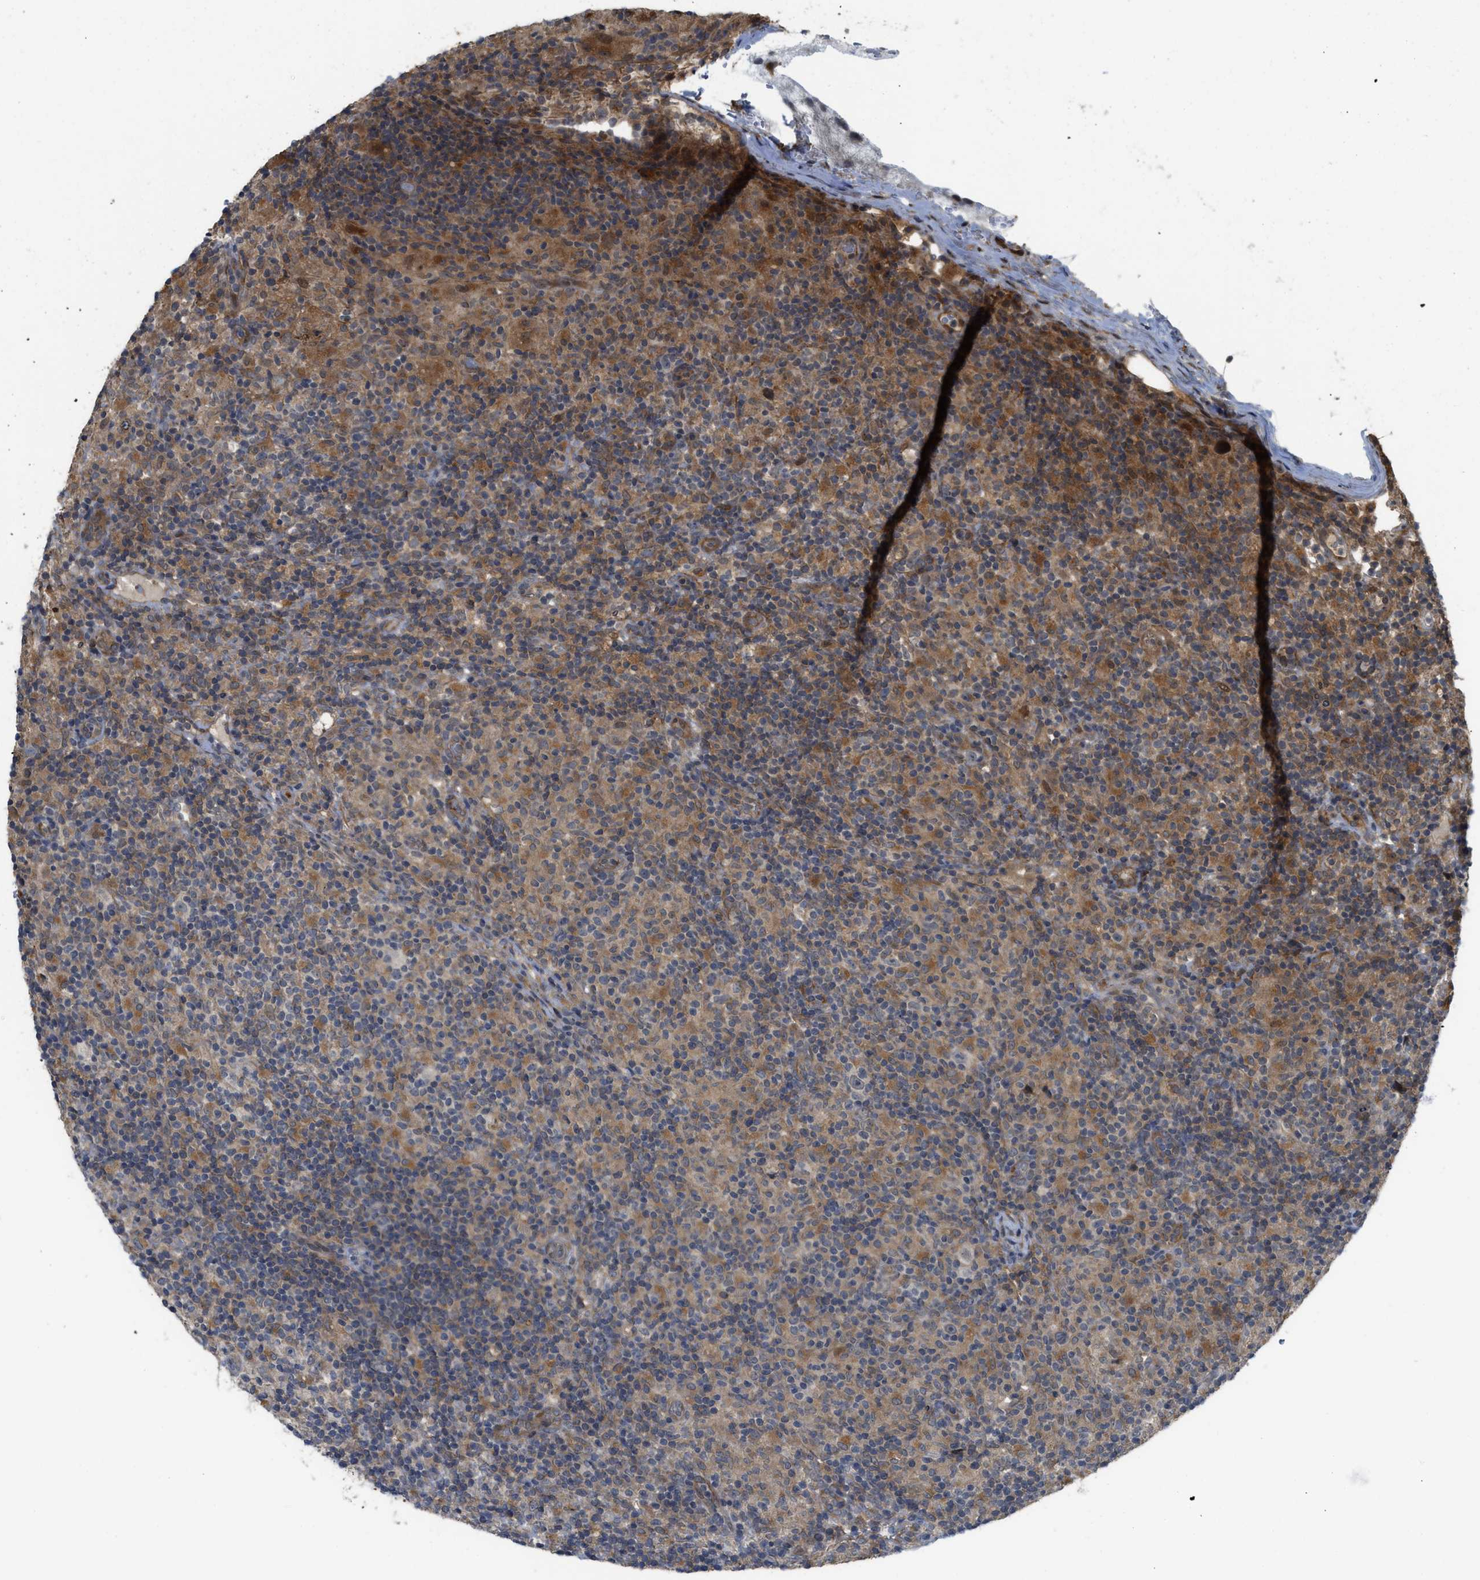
{"staining": {"intensity": "moderate", "quantity": "<25%", "location": "cytoplasmic/membranous"}, "tissue": "lymphoma", "cell_type": "Tumor cells", "image_type": "cancer", "snomed": [{"axis": "morphology", "description": "Hodgkin's disease, NOS"}, {"axis": "topography", "description": "Lymph node"}], "caption": "Human lymphoma stained with a protein marker exhibits moderate staining in tumor cells.", "gene": "DNAJC28", "patient": {"sex": "male", "age": 70}}